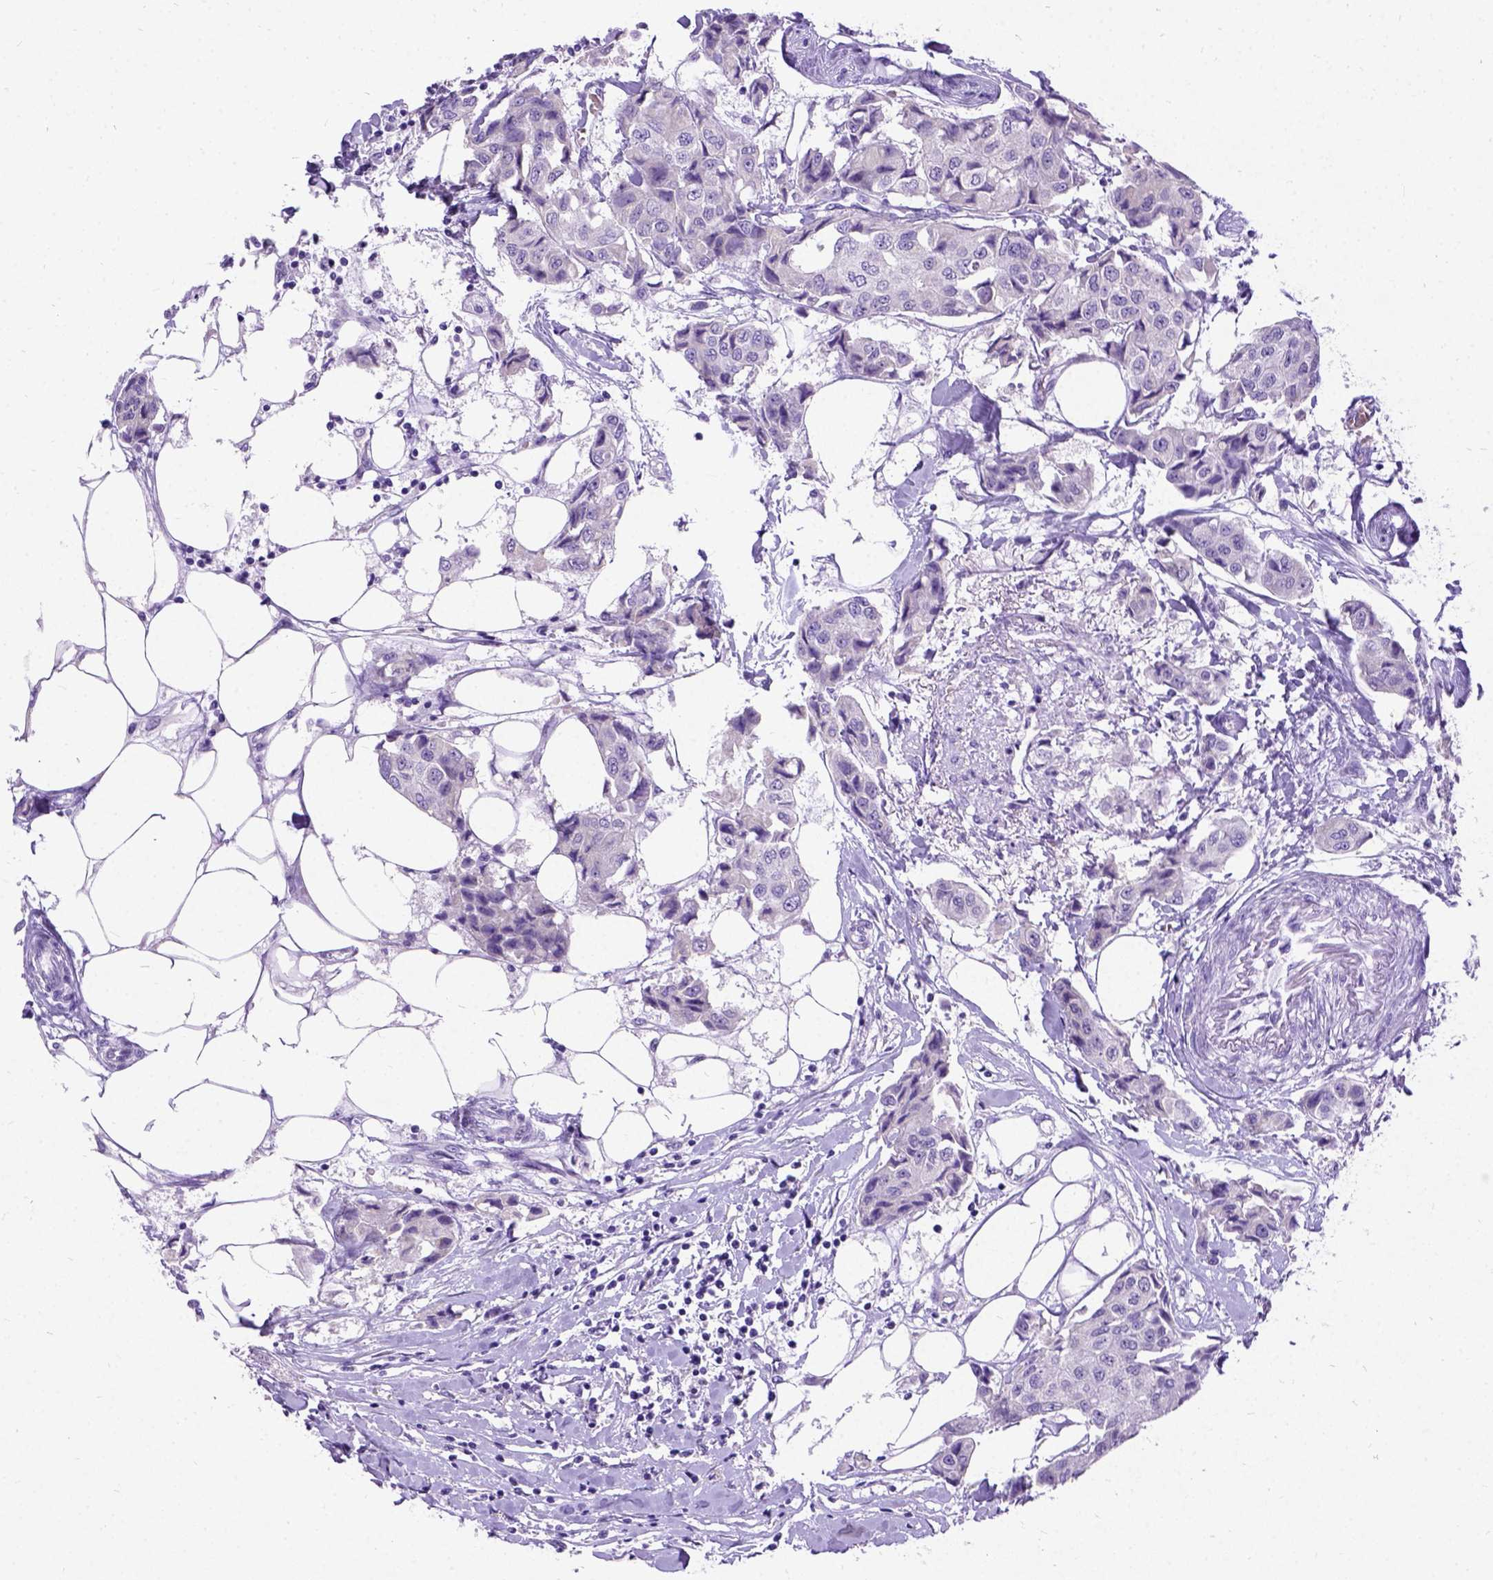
{"staining": {"intensity": "weak", "quantity": "<25%", "location": "cytoplasmic/membranous"}, "tissue": "breast cancer", "cell_type": "Tumor cells", "image_type": "cancer", "snomed": [{"axis": "morphology", "description": "Duct carcinoma"}, {"axis": "topography", "description": "Breast"}, {"axis": "topography", "description": "Lymph node"}], "caption": "Immunohistochemistry (IHC) of breast cancer displays no expression in tumor cells.", "gene": "NEUROD4", "patient": {"sex": "female", "age": 80}}